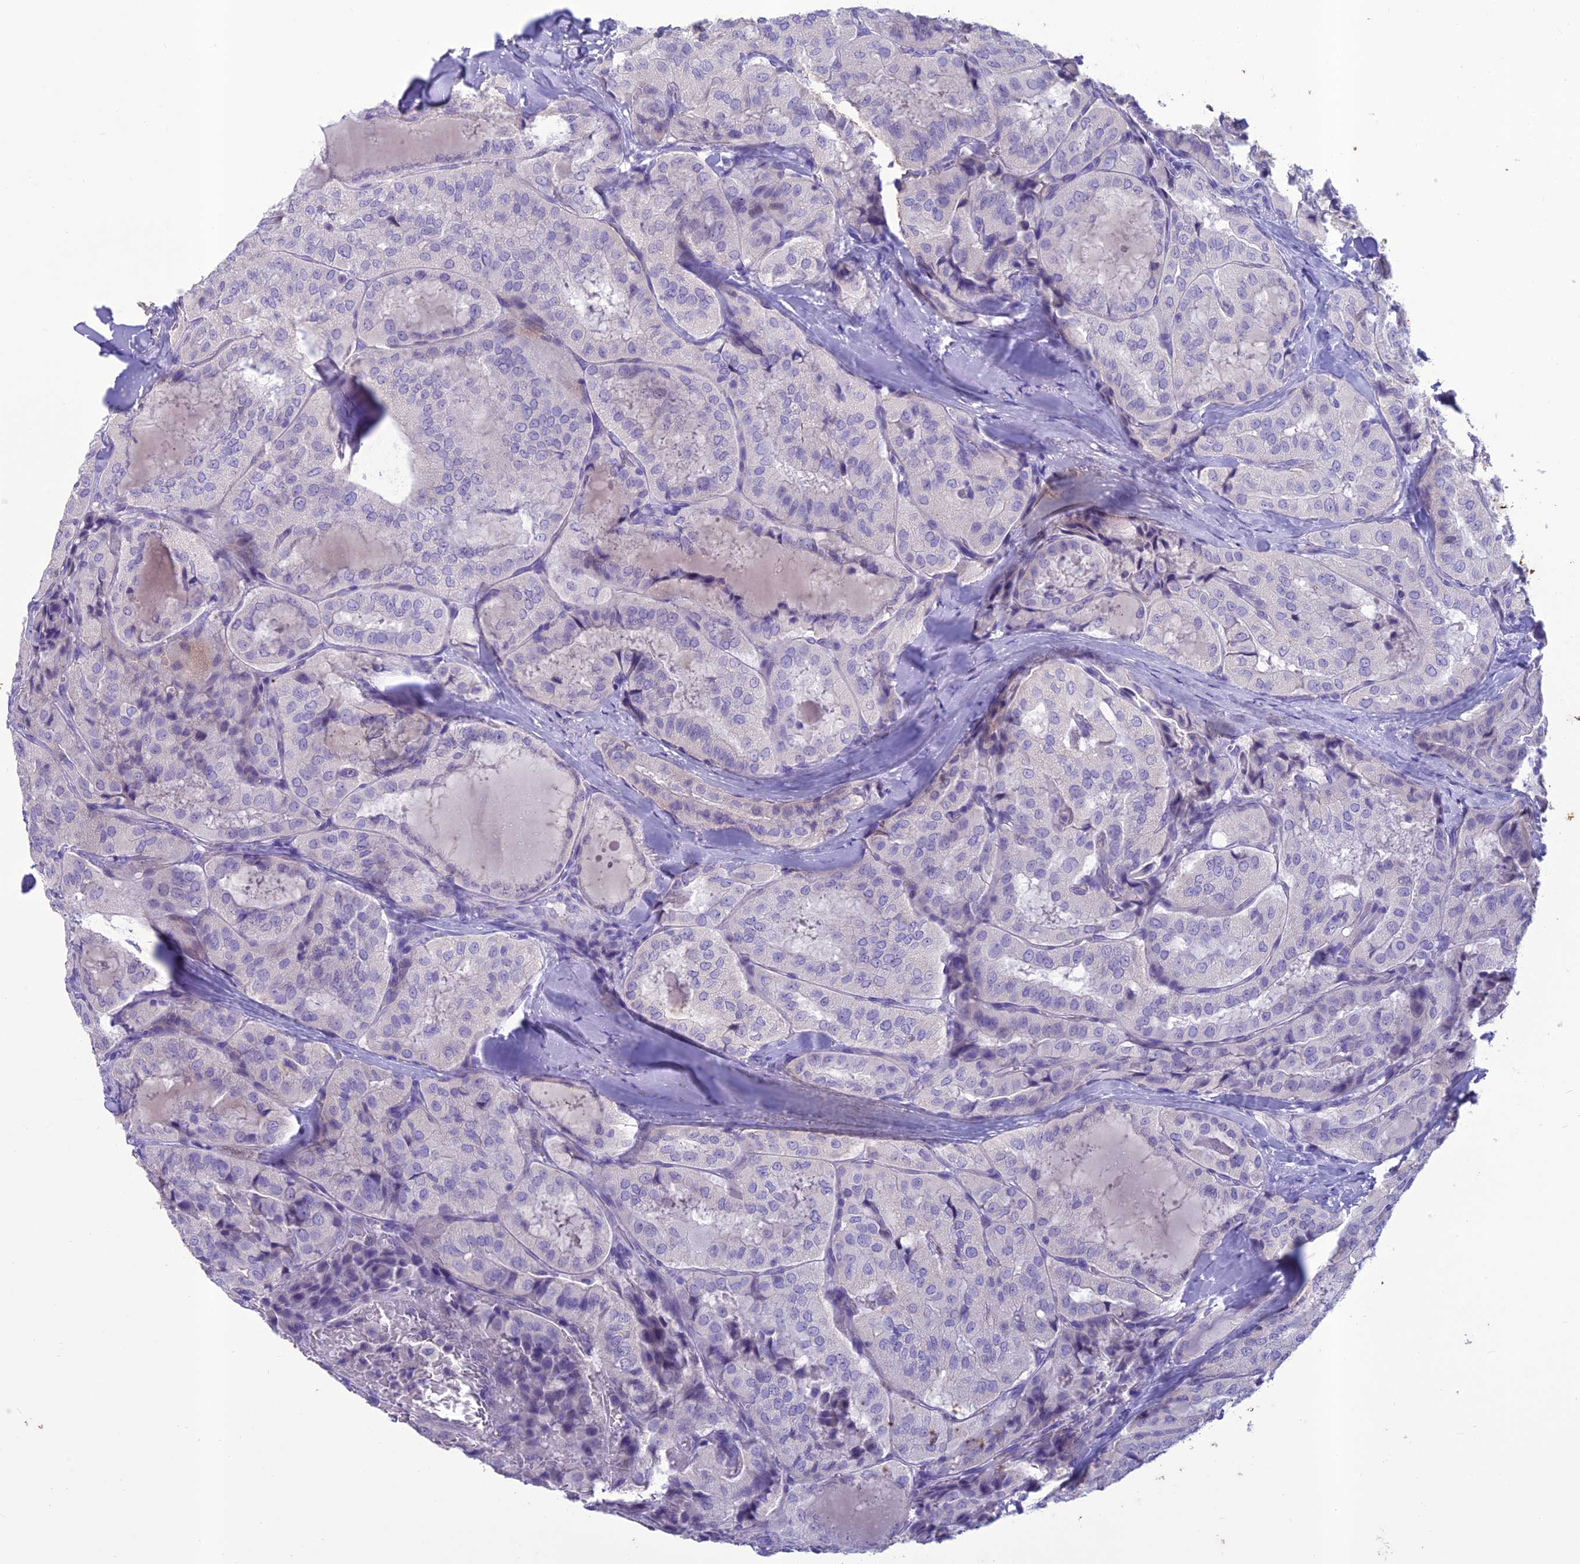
{"staining": {"intensity": "negative", "quantity": "none", "location": "none"}, "tissue": "thyroid cancer", "cell_type": "Tumor cells", "image_type": "cancer", "snomed": [{"axis": "morphology", "description": "Normal tissue, NOS"}, {"axis": "morphology", "description": "Papillary adenocarcinoma, NOS"}, {"axis": "topography", "description": "Thyroid gland"}], "caption": "High power microscopy histopathology image of an immunohistochemistry micrograph of thyroid cancer, revealing no significant positivity in tumor cells. (Immunohistochemistry (ihc), brightfield microscopy, high magnification).", "gene": "IFT172", "patient": {"sex": "female", "age": 59}}